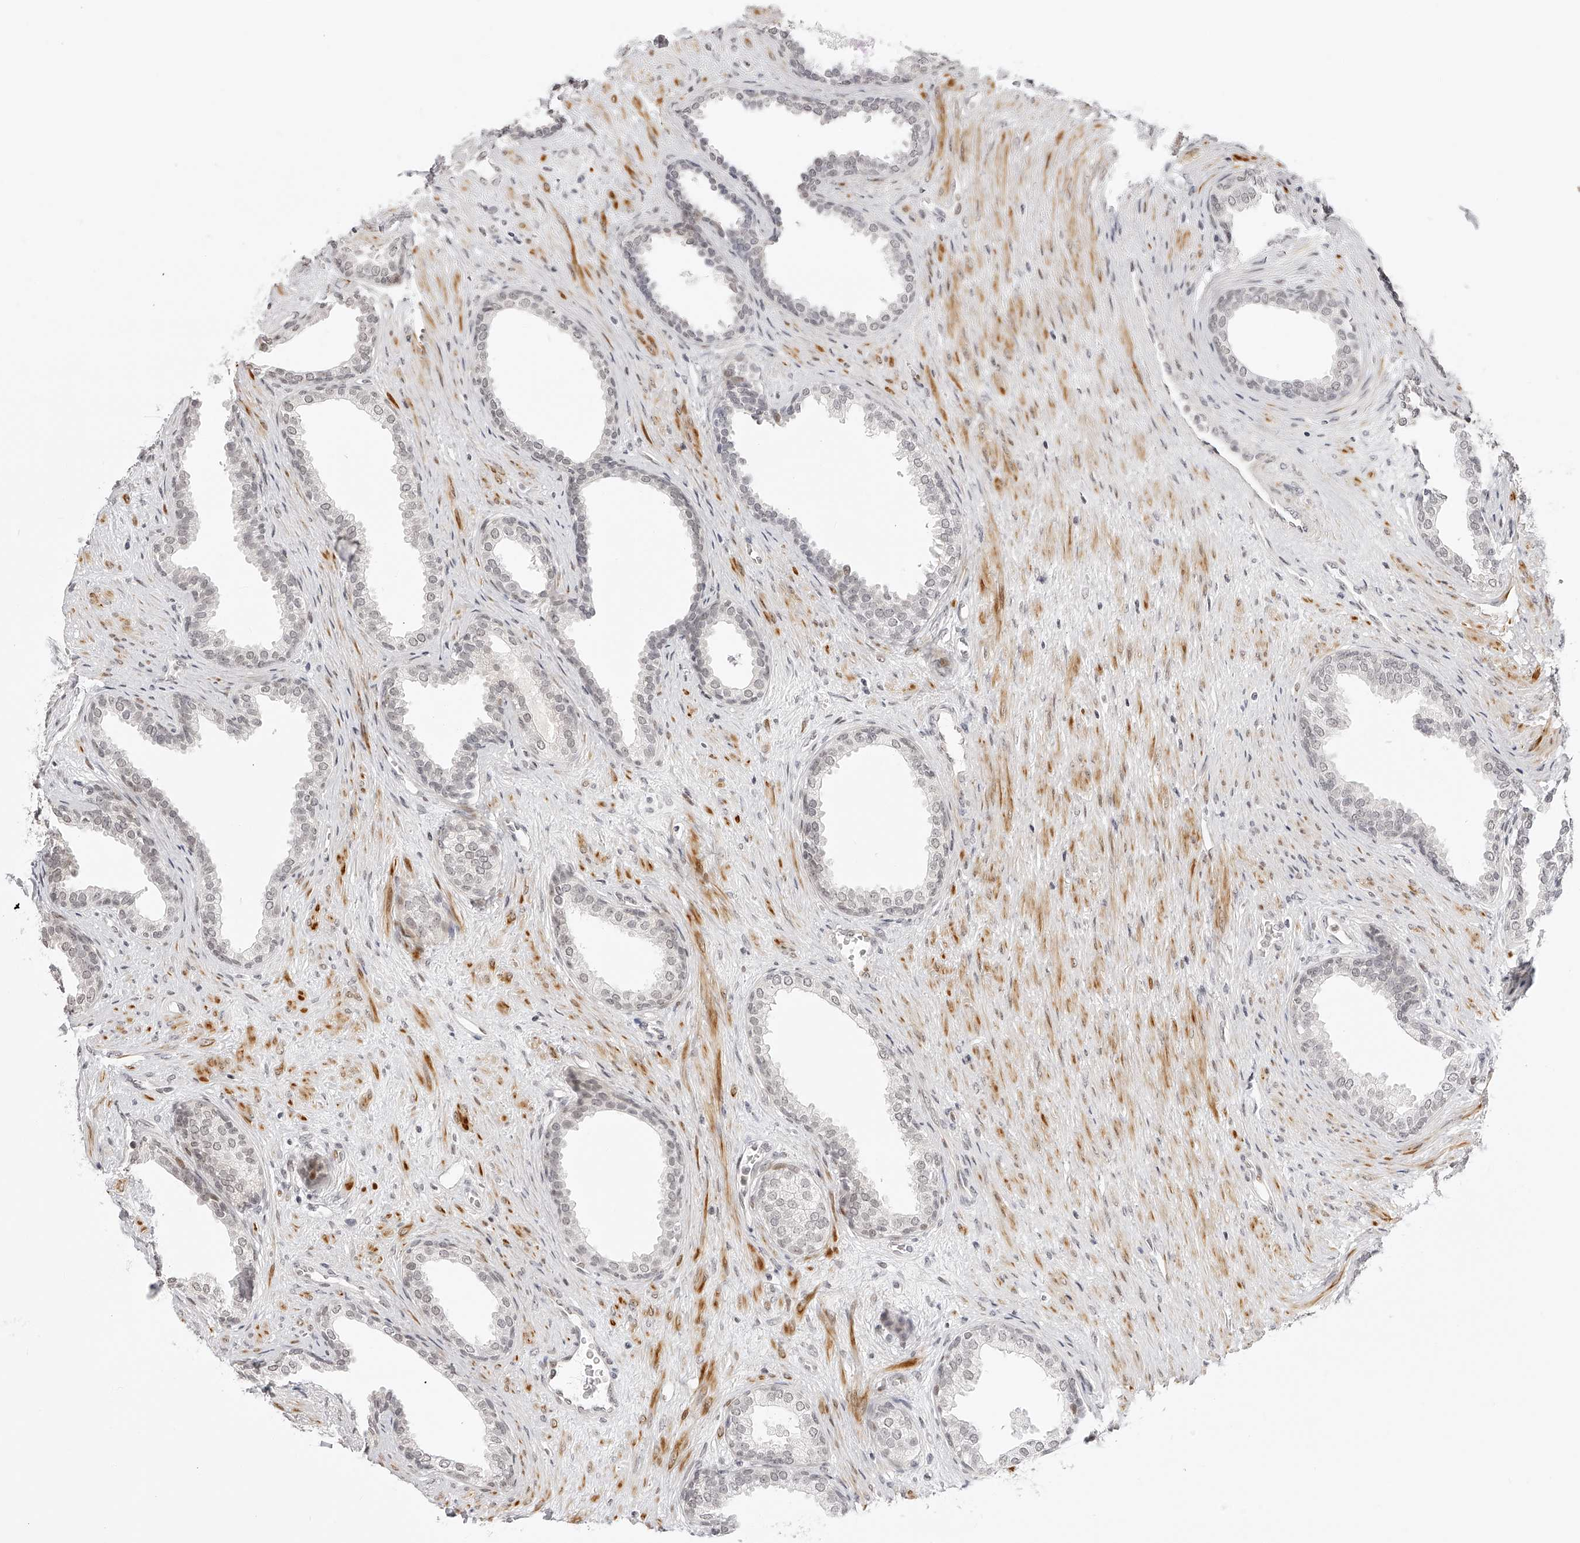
{"staining": {"intensity": "negative", "quantity": "none", "location": "none"}, "tissue": "prostate", "cell_type": "Glandular cells", "image_type": "normal", "snomed": [{"axis": "morphology", "description": "Normal tissue, NOS"}, {"axis": "topography", "description": "Prostate"}], "caption": "Immunohistochemical staining of benign human prostate reveals no significant expression in glandular cells.", "gene": "PLEKHG1", "patient": {"sex": "male", "age": 76}}